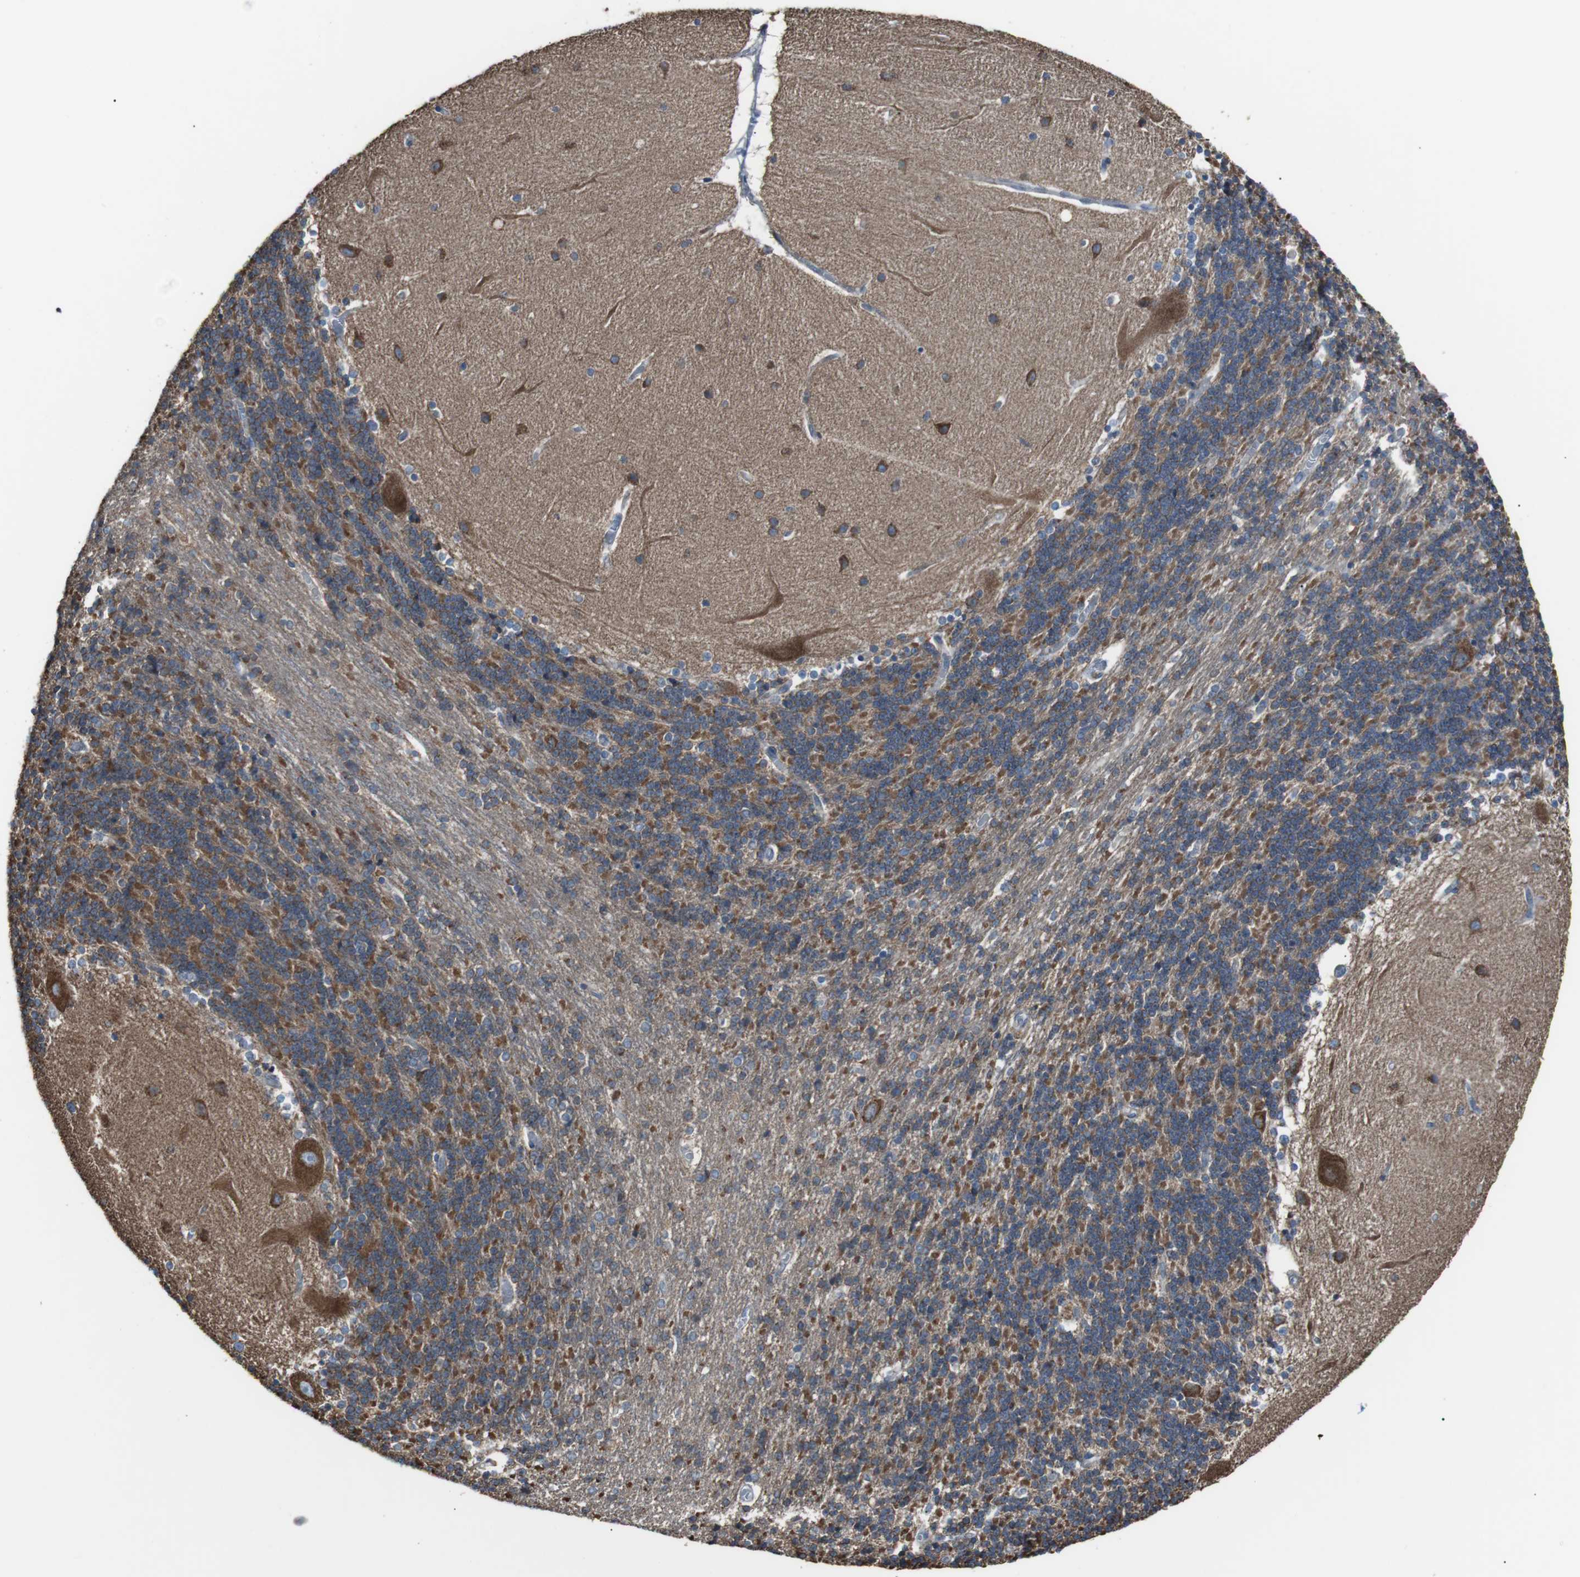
{"staining": {"intensity": "moderate", "quantity": ">75%", "location": "cytoplasmic/membranous"}, "tissue": "cerebellum", "cell_type": "Cells in granular layer", "image_type": "normal", "snomed": [{"axis": "morphology", "description": "Normal tissue, NOS"}, {"axis": "topography", "description": "Cerebellum"}], "caption": "Immunohistochemical staining of normal human cerebellum displays moderate cytoplasmic/membranous protein positivity in approximately >75% of cells in granular layer.", "gene": "CISD2", "patient": {"sex": "female", "age": 54}}